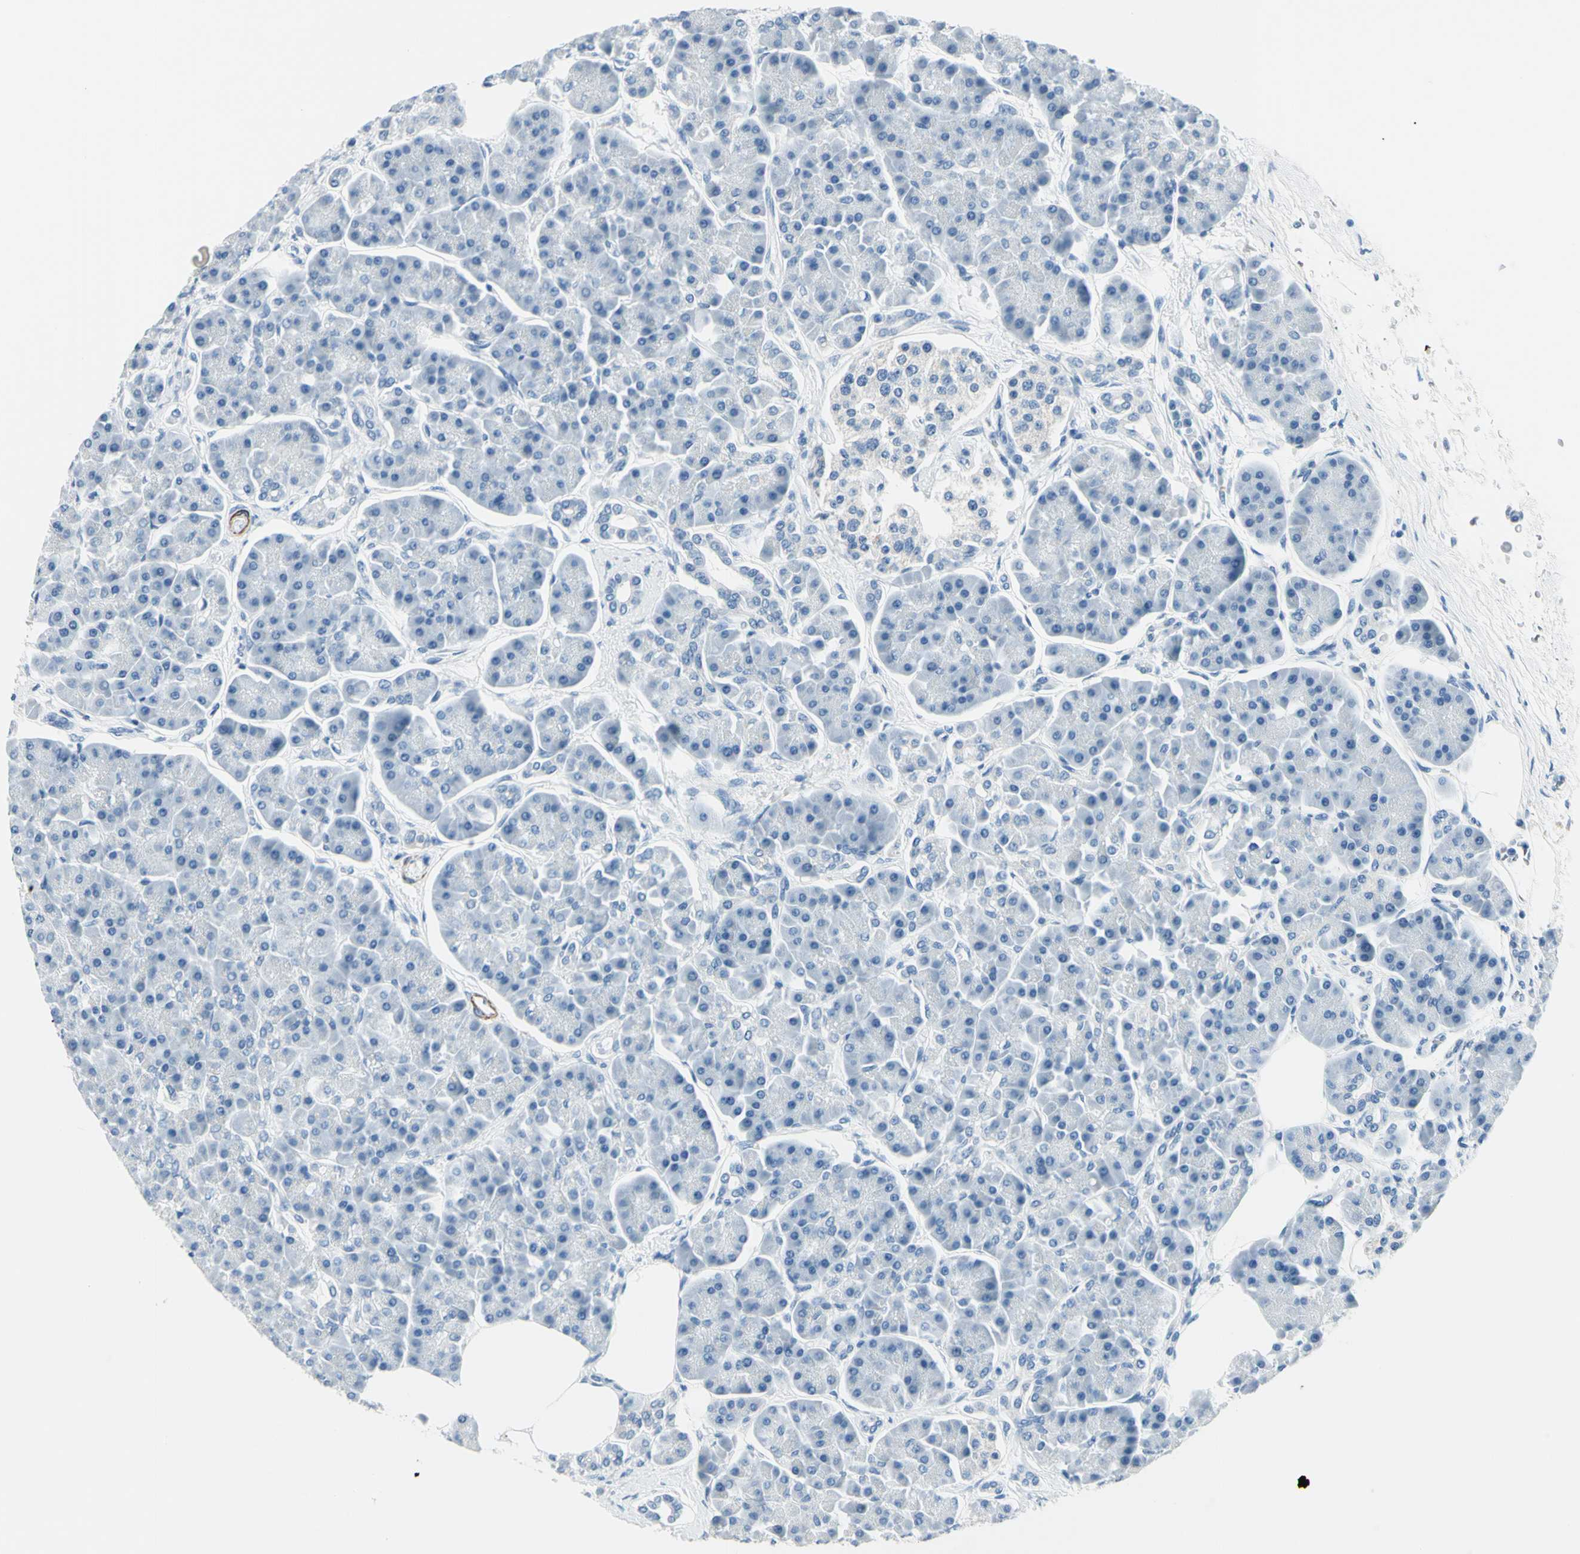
{"staining": {"intensity": "negative", "quantity": "none", "location": "none"}, "tissue": "pancreas", "cell_type": "Exocrine glandular cells", "image_type": "normal", "snomed": [{"axis": "morphology", "description": "Normal tissue, NOS"}, {"axis": "topography", "description": "Pancreas"}], "caption": "High magnification brightfield microscopy of unremarkable pancreas stained with DAB (brown) and counterstained with hematoxylin (blue): exocrine glandular cells show no significant expression. Nuclei are stained in blue.", "gene": "CDH15", "patient": {"sex": "female", "age": 70}}